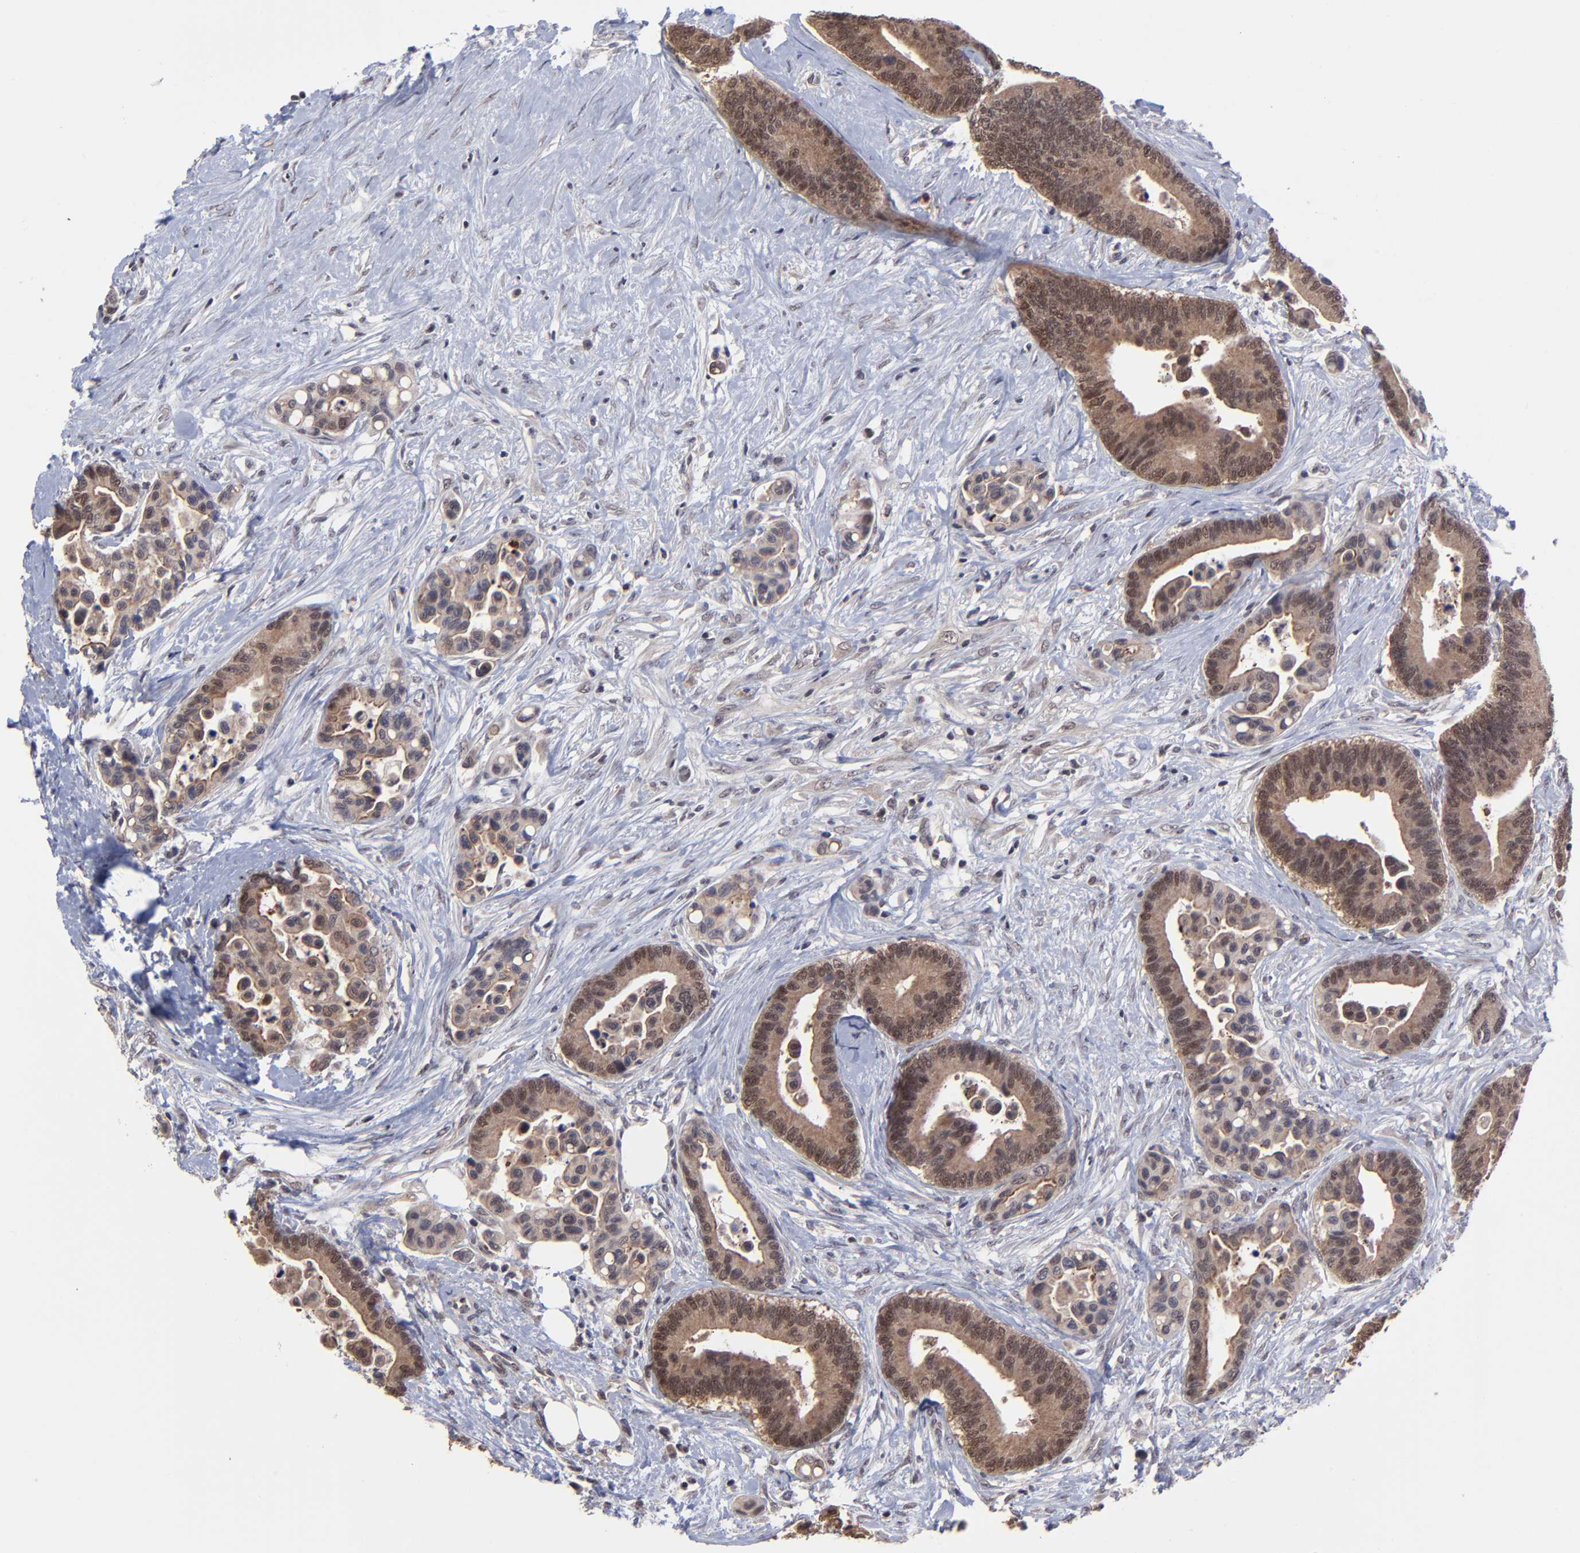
{"staining": {"intensity": "strong", "quantity": ">75%", "location": "cytoplasmic/membranous"}, "tissue": "colorectal cancer", "cell_type": "Tumor cells", "image_type": "cancer", "snomed": [{"axis": "morphology", "description": "Adenocarcinoma, NOS"}, {"axis": "topography", "description": "Colon"}], "caption": "Immunohistochemical staining of colorectal cancer displays strong cytoplasmic/membranous protein staining in approximately >75% of tumor cells. (brown staining indicates protein expression, while blue staining denotes nuclei).", "gene": "ZNF419", "patient": {"sex": "male", "age": 82}}